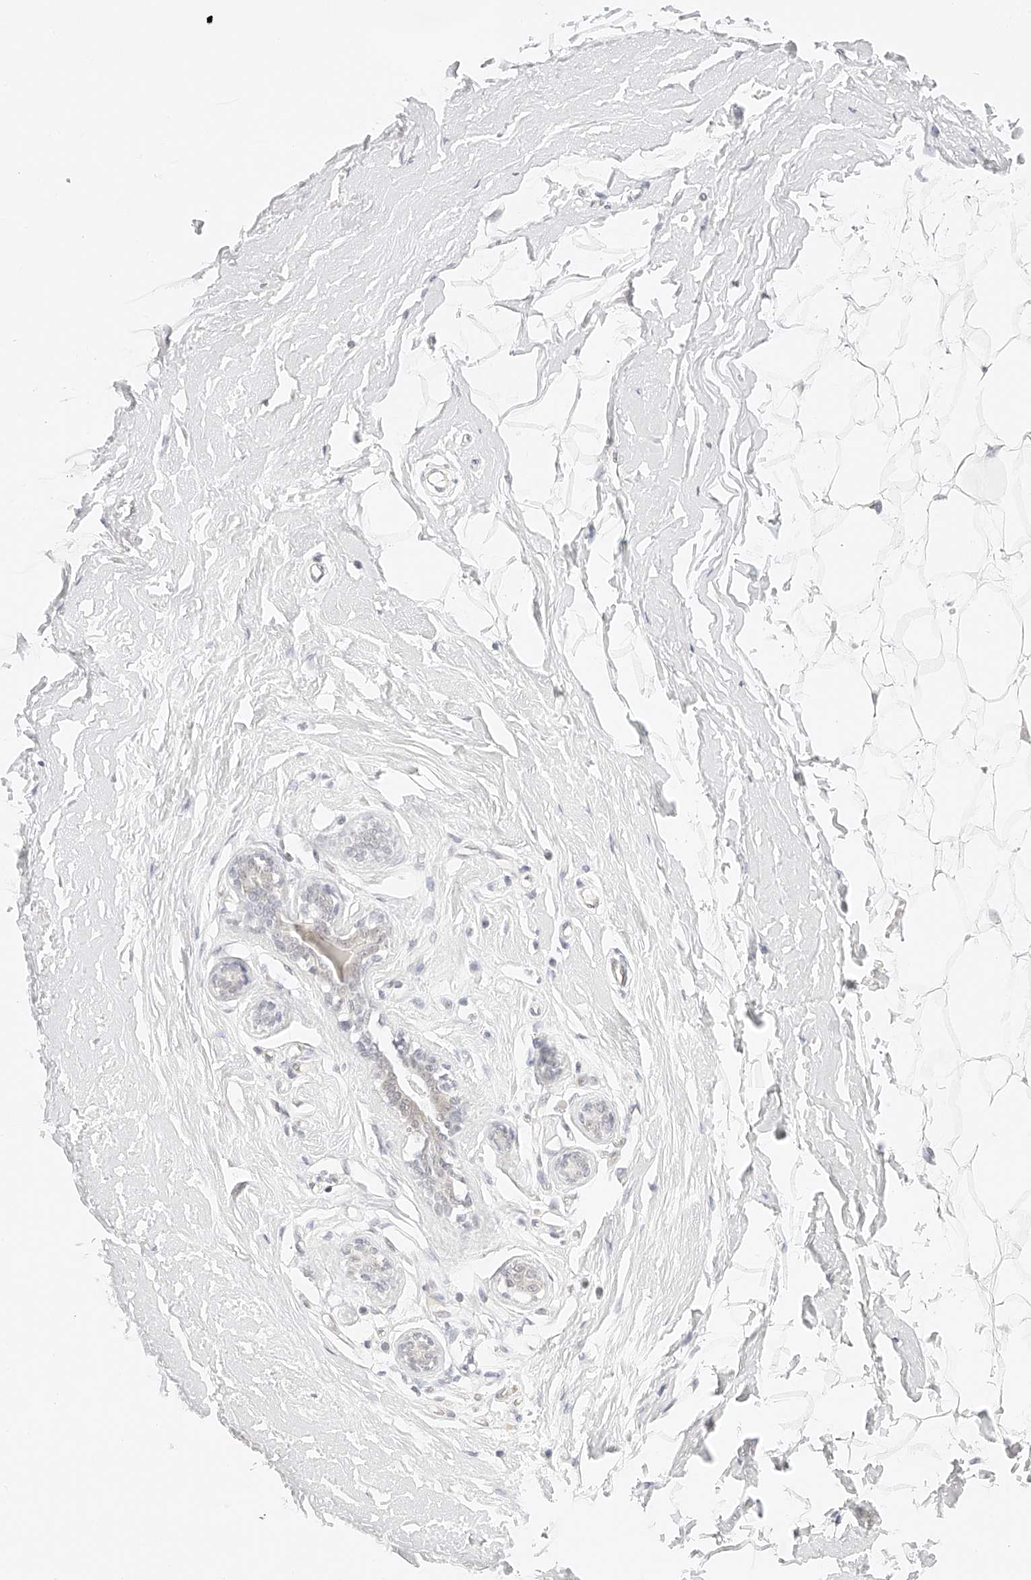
{"staining": {"intensity": "negative", "quantity": "none", "location": "none"}, "tissue": "breast", "cell_type": "Adipocytes", "image_type": "normal", "snomed": [{"axis": "morphology", "description": "Normal tissue, NOS"}, {"axis": "topography", "description": "Breast"}], "caption": "Adipocytes show no significant expression in normal breast. (DAB IHC, high magnification).", "gene": "ZFP69", "patient": {"sex": "female", "age": 23}}